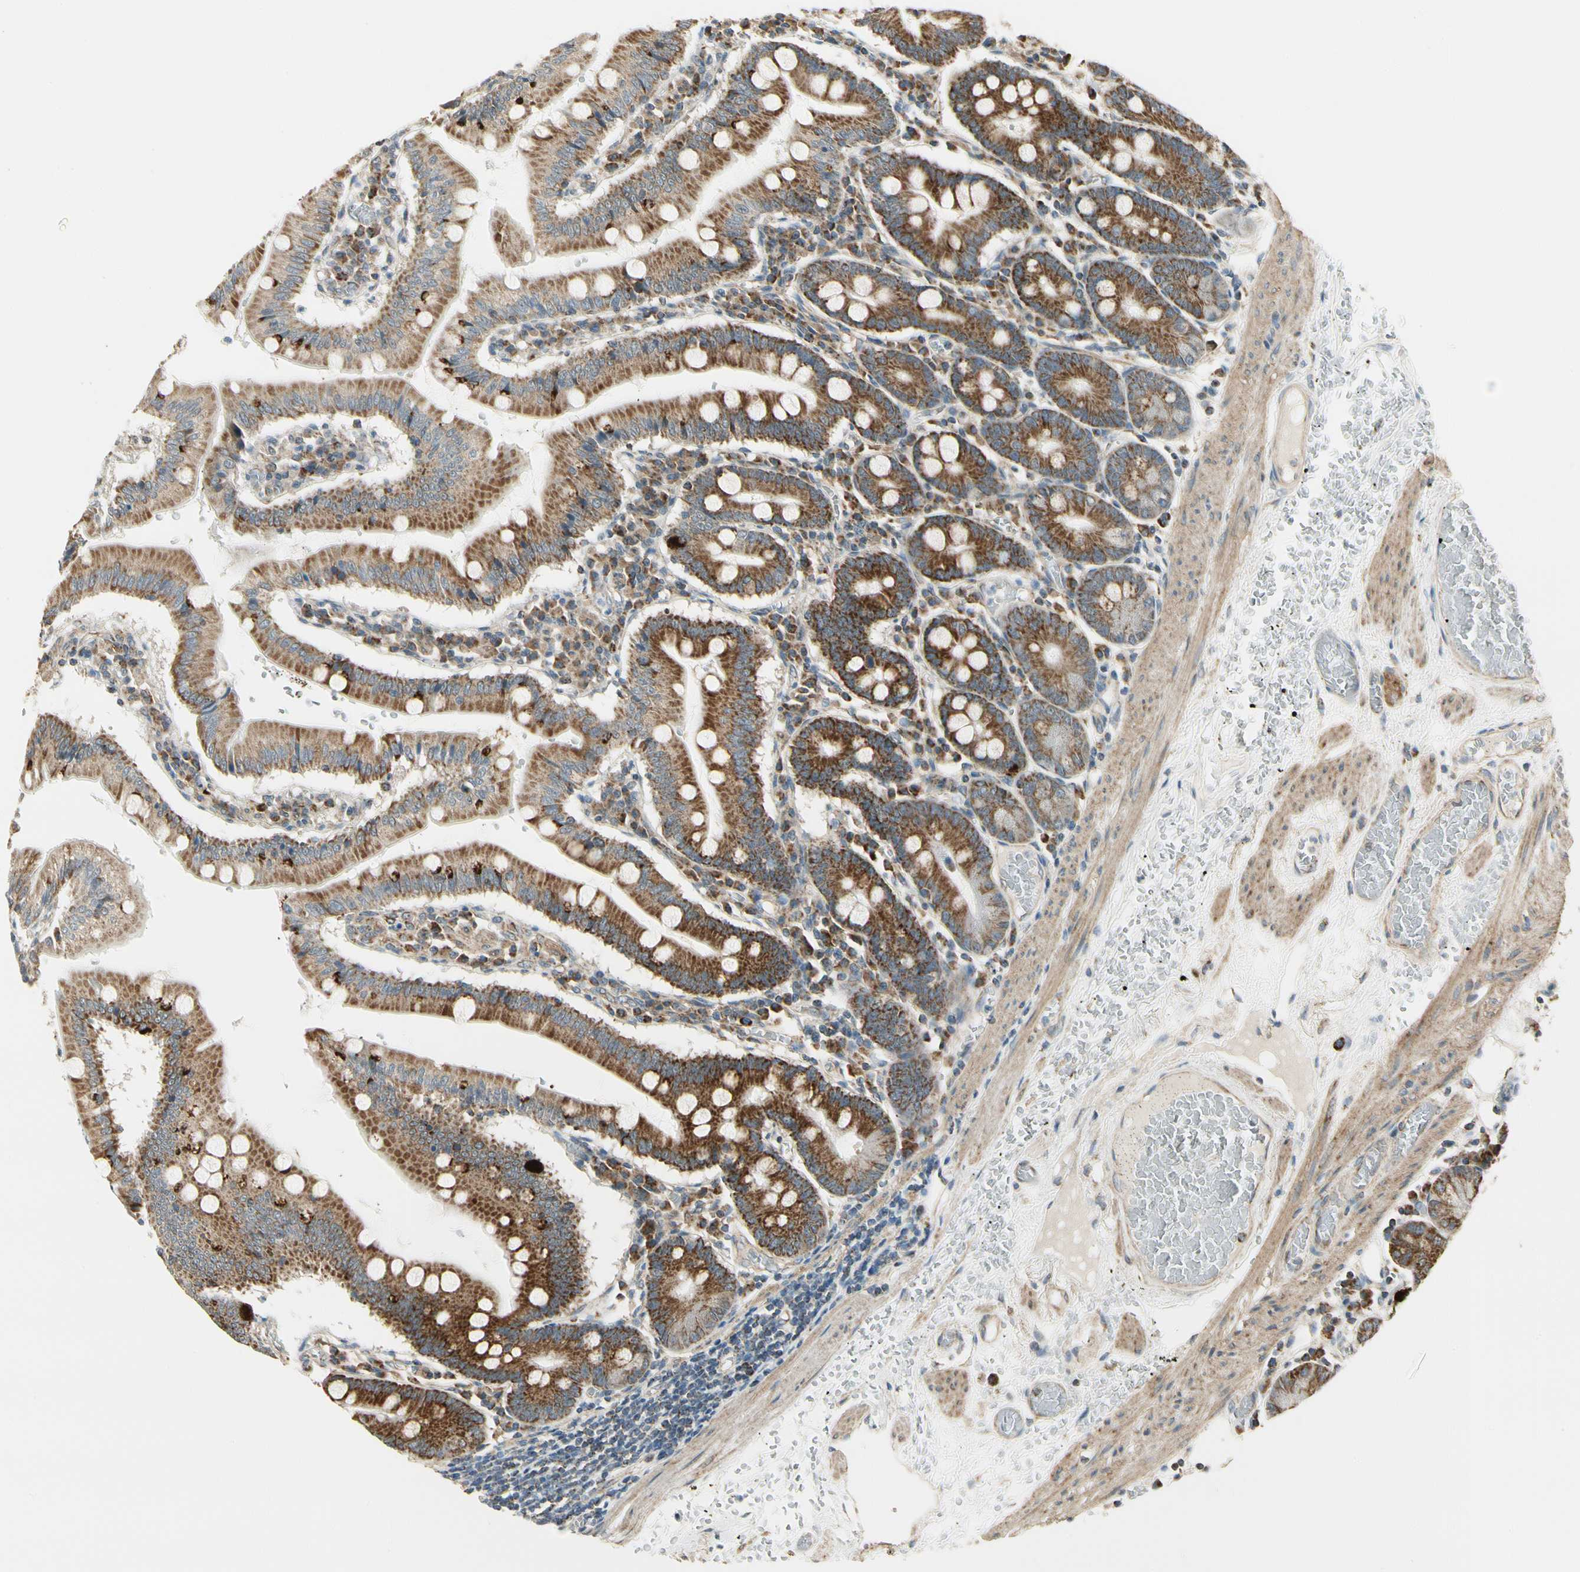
{"staining": {"intensity": "moderate", "quantity": ">75%", "location": "cytoplasmic/membranous"}, "tissue": "small intestine", "cell_type": "Glandular cells", "image_type": "normal", "snomed": [{"axis": "morphology", "description": "Normal tissue, NOS"}, {"axis": "topography", "description": "Small intestine"}], "caption": "Immunohistochemical staining of normal human small intestine reveals medium levels of moderate cytoplasmic/membranous staining in approximately >75% of glandular cells.", "gene": "EPHB3", "patient": {"sex": "male", "age": 71}}